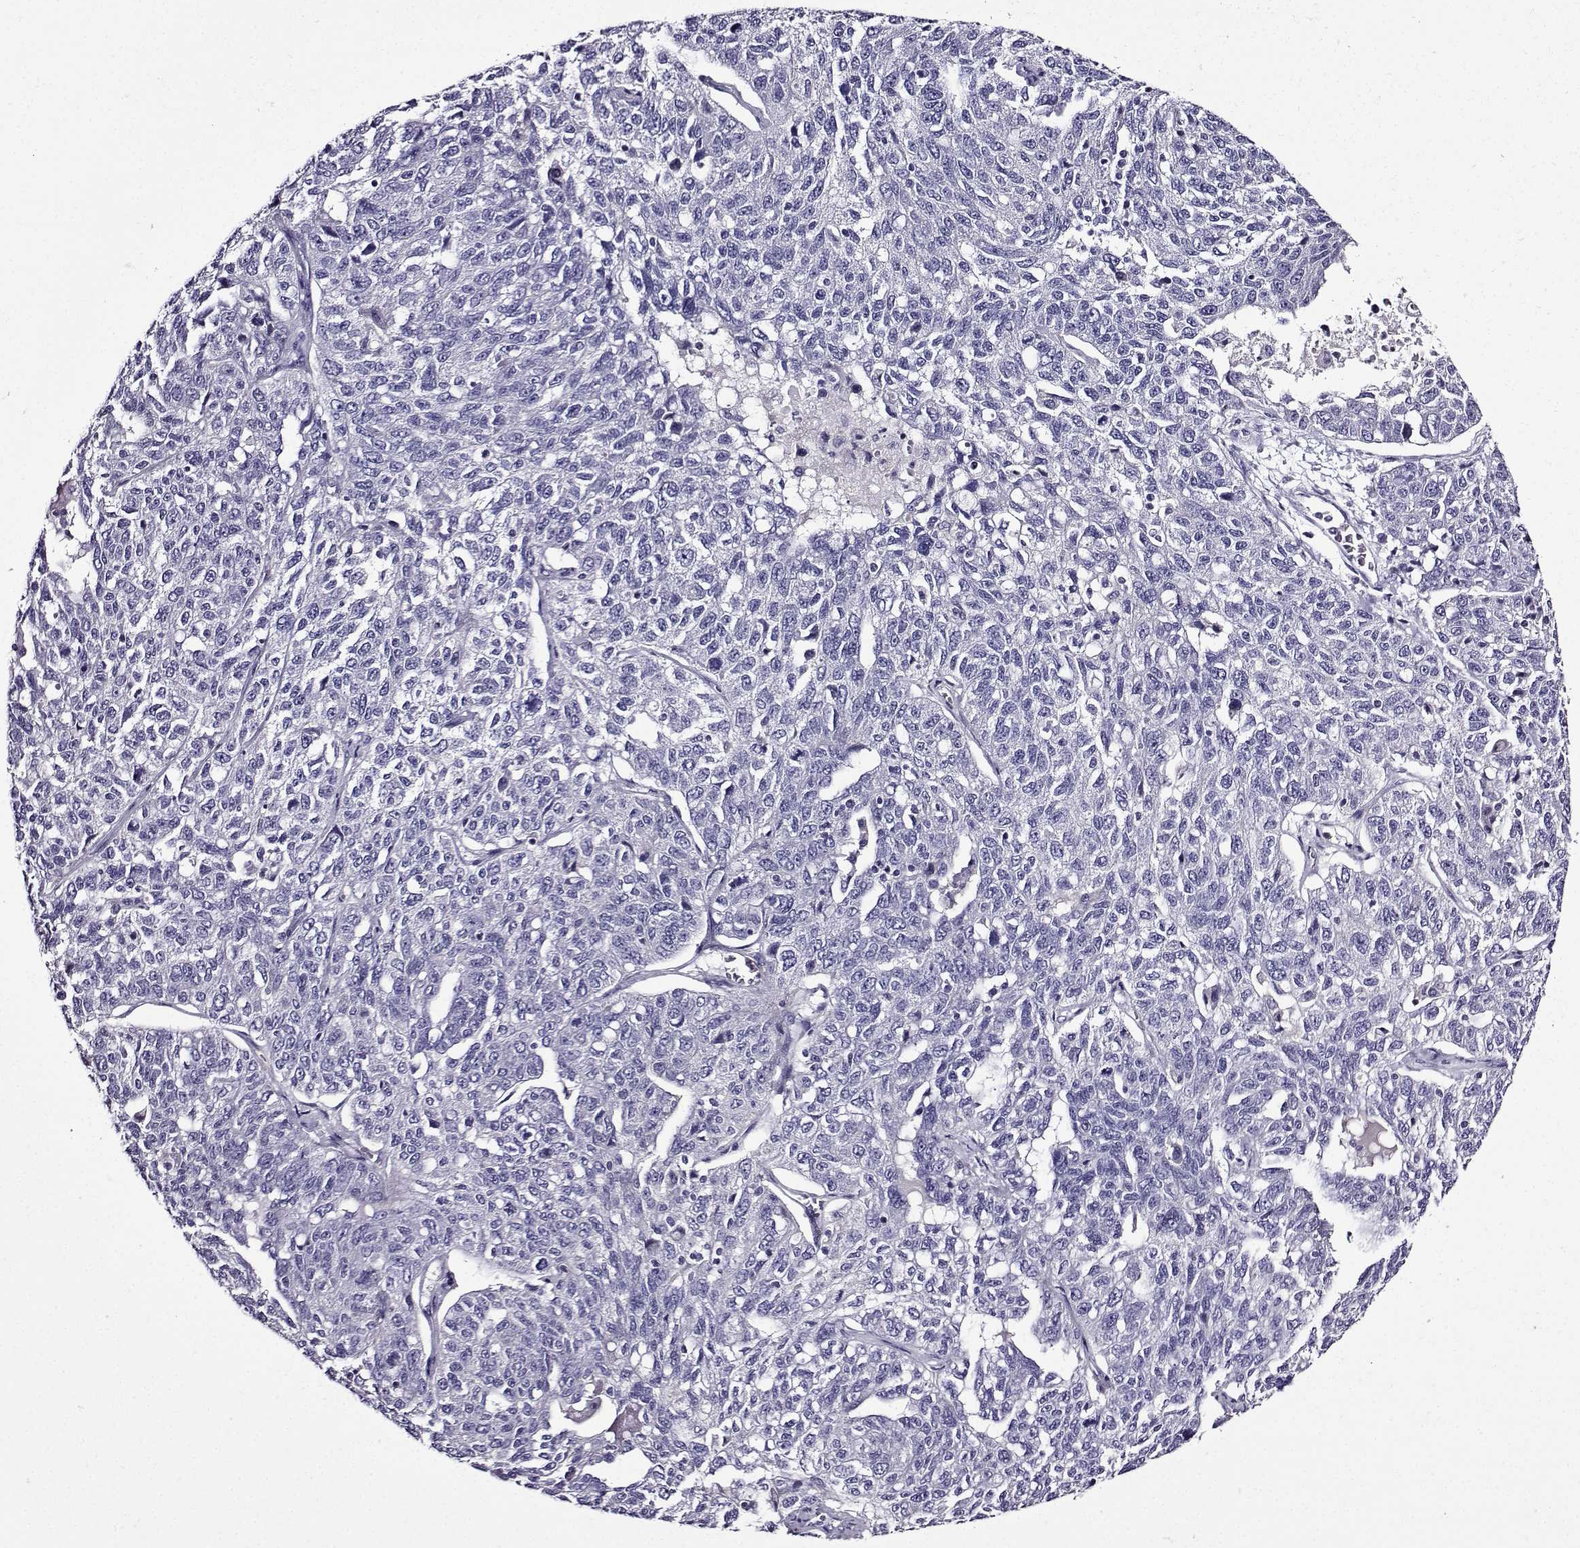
{"staining": {"intensity": "negative", "quantity": "none", "location": "none"}, "tissue": "ovarian cancer", "cell_type": "Tumor cells", "image_type": "cancer", "snomed": [{"axis": "morphology", "description": "Cystadenocarcinoma, serous, NOS"}, {"axis": "topography", "description": "Ovary"}], "caption": "Immunohistochemical staining of ovarian serous cystadenocarcinoma shows no significant expression in tumor cells.", "gene": "TMEM266", "patient": {"sex": "female", "age": 71}}